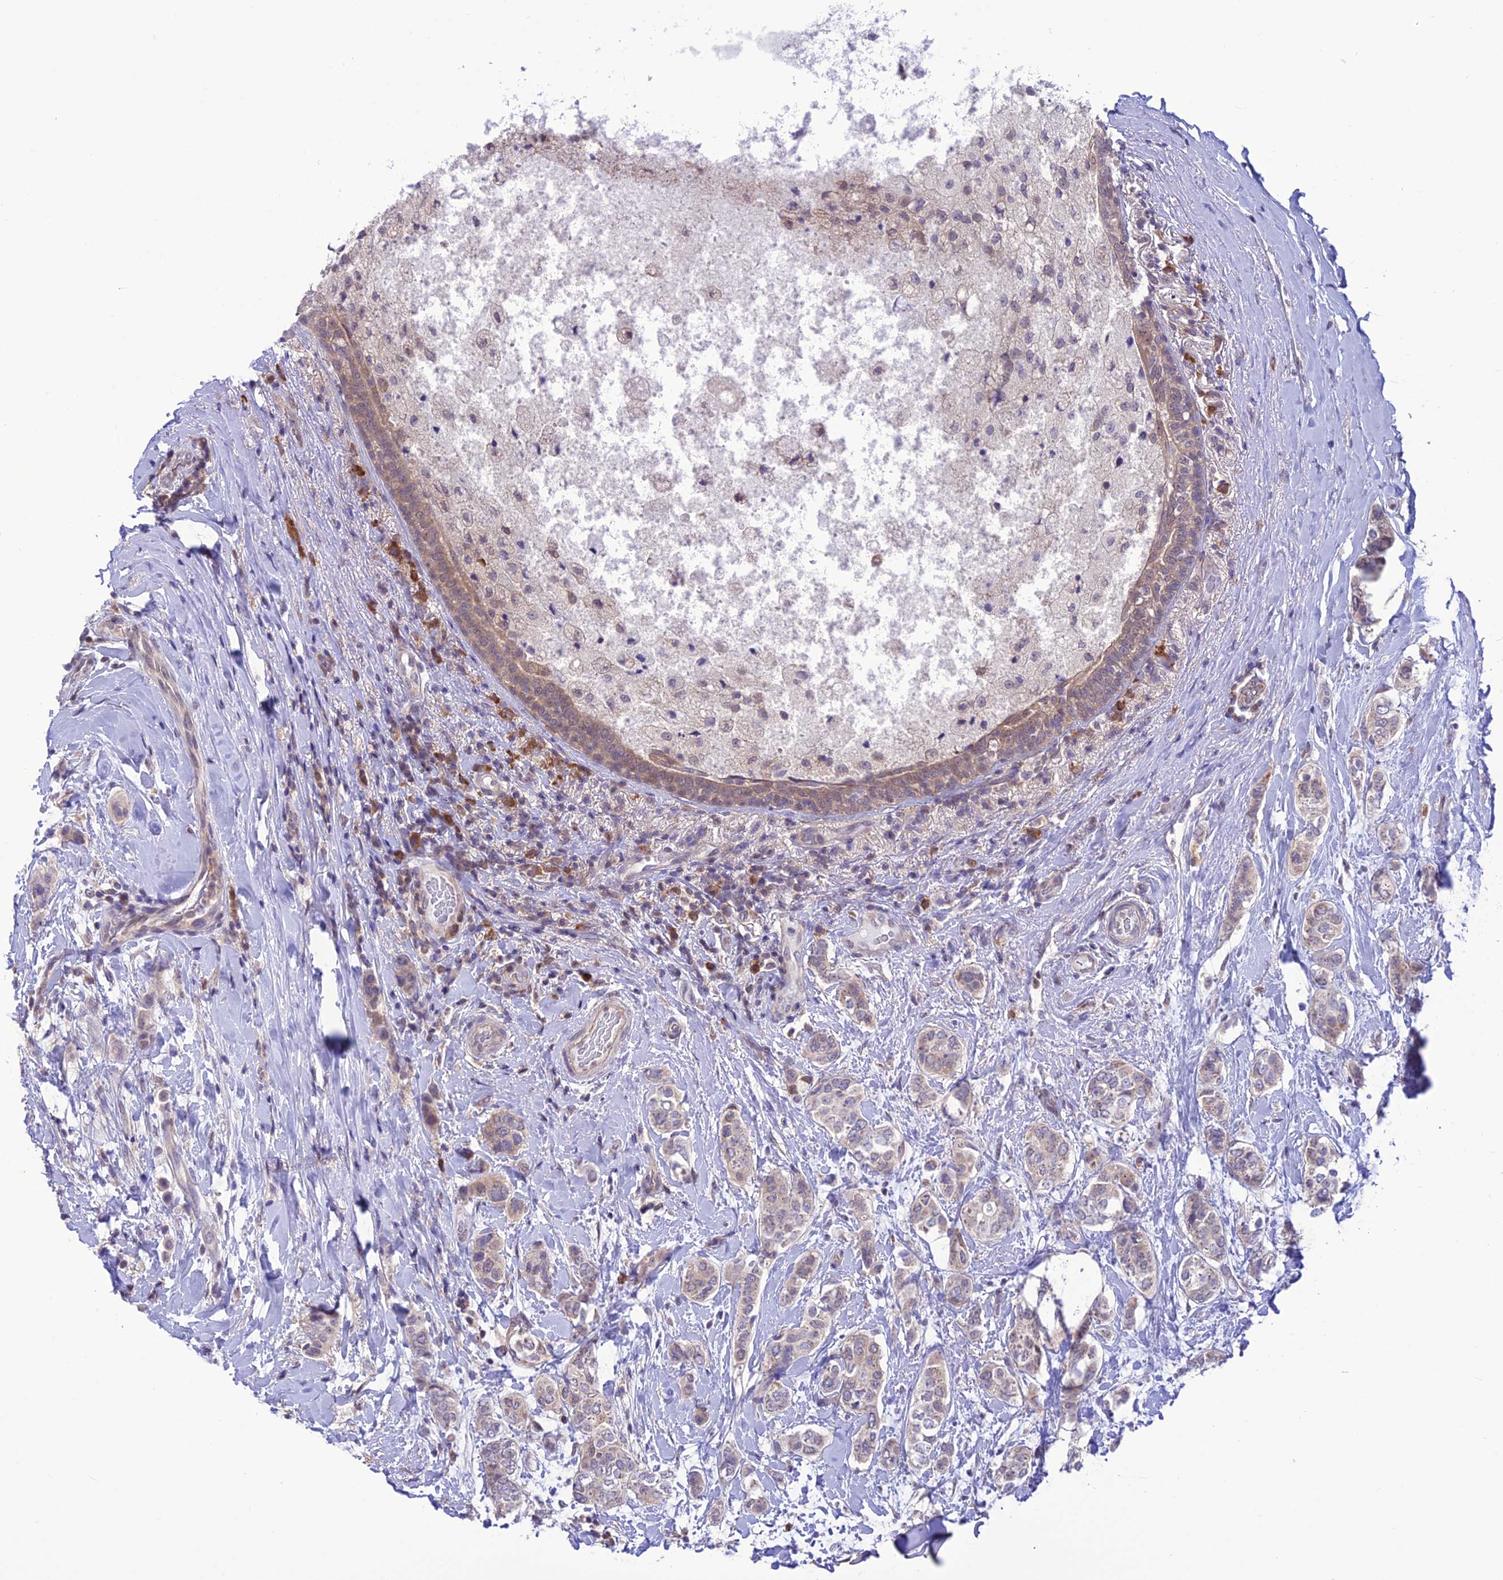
{"staining": {"intensity": "weak", "quantity": "<25%", "location": "cytoplasmic/membranous"}, "tissue": "breast cancer", "cell_type": "Tumor cells", "image_type": "cancer", "snomed": [{"axis": "morphology", "description": "Lobular carcinoma"}, {"axis": "topography", "description": "Breast"}], "caption": "This is an immunohistochemistry (IHC) histopathology image of lobular carcinoma (breast). There is no expression in tumor cells.", "gene": "RNF126", "patient": {"sex": "female", "age": 51}}